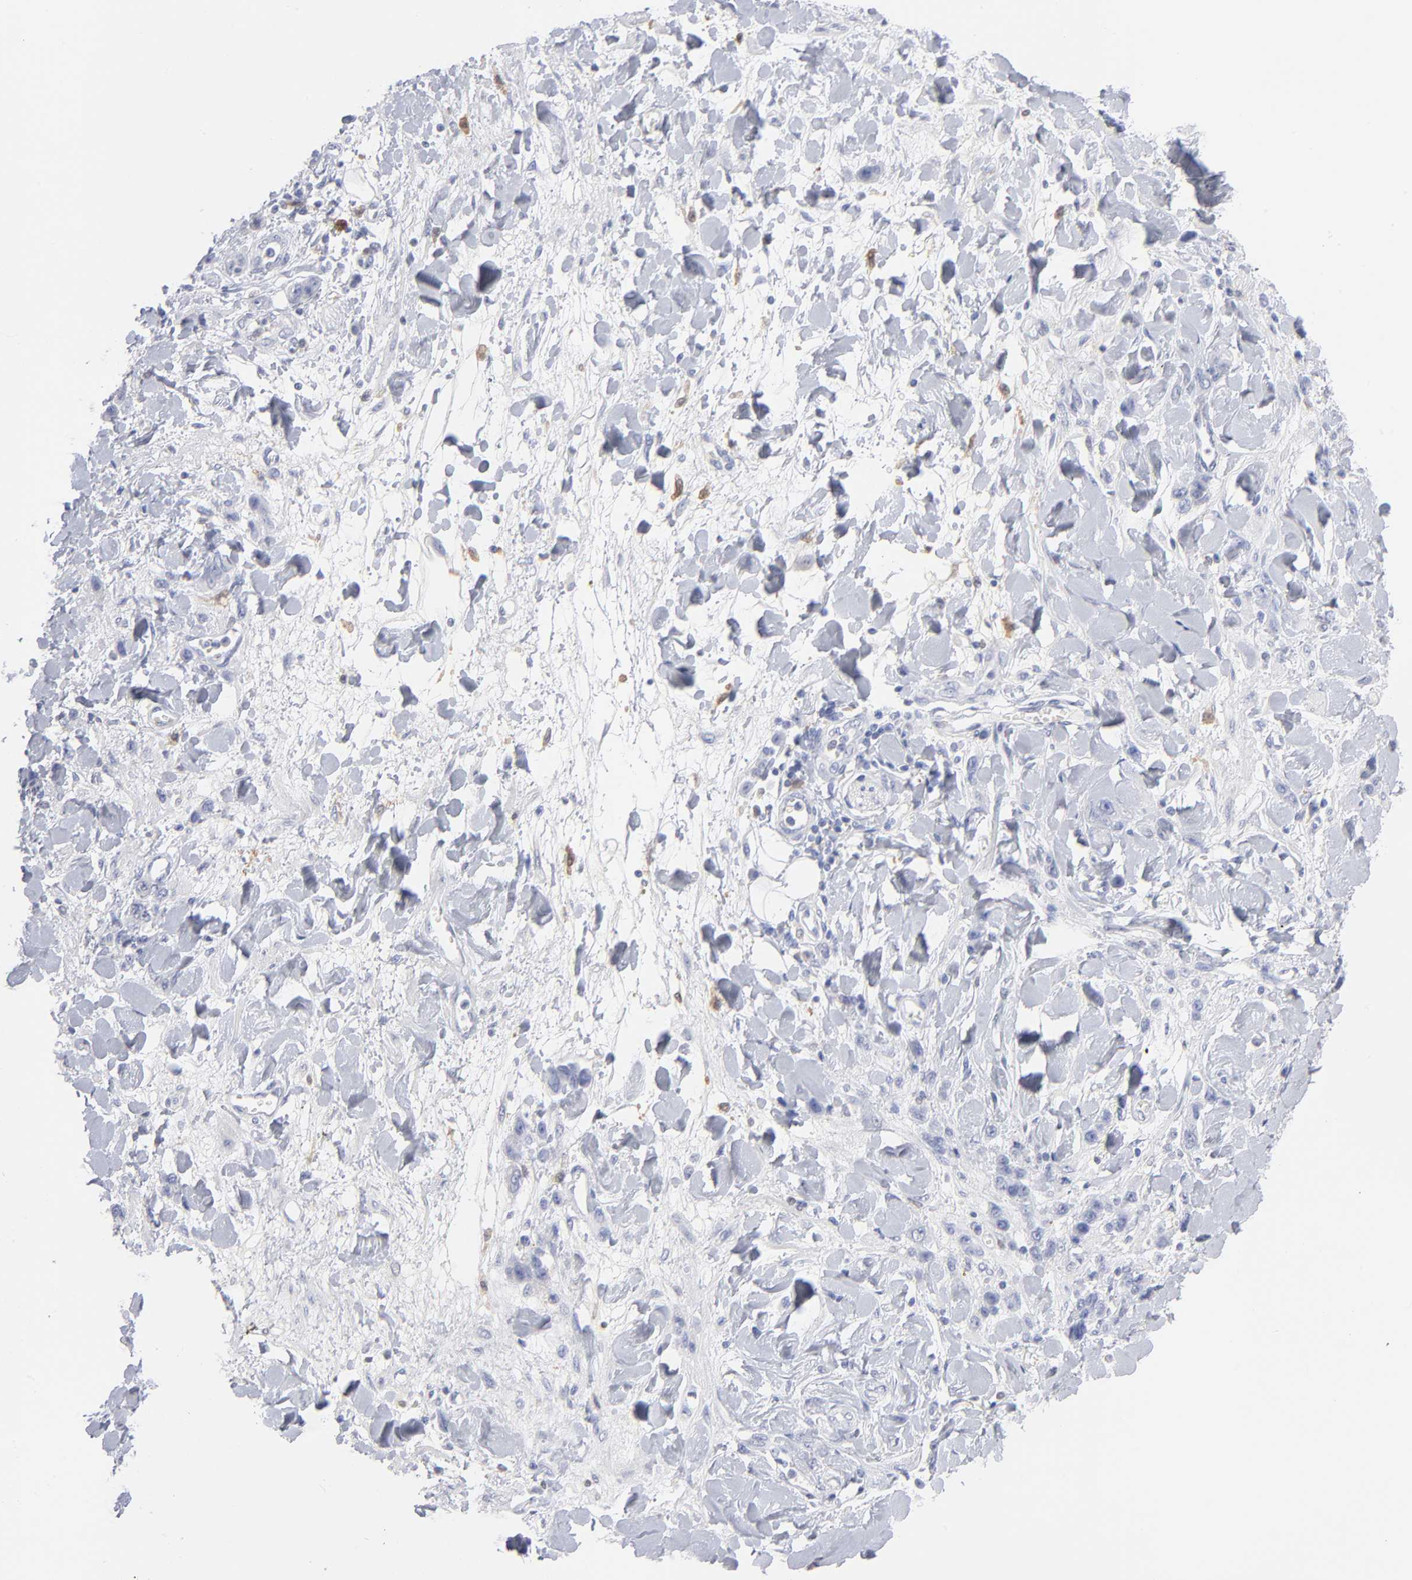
{"staining": {"intensity": "negative", "quantity": "none", "location": "none"}, "tissue": "stomach cancer", "cell_type": "Tumor cells", "image_type": "cancer", "snomed": [{"axis": "morphology", "description": "Normal tissue, NOS"}, {"axis": "morphology", "description": "Adenocarcinoma, NOS"}, {"axis": "topography", "description": "Stomach"}], "caption": "This is an immunohistochemistry histopathology image of stomach cancer. There is no staining in tumor cells.", "gene": "IFIT2", "patient": {"sex": "male", "age": 82}}